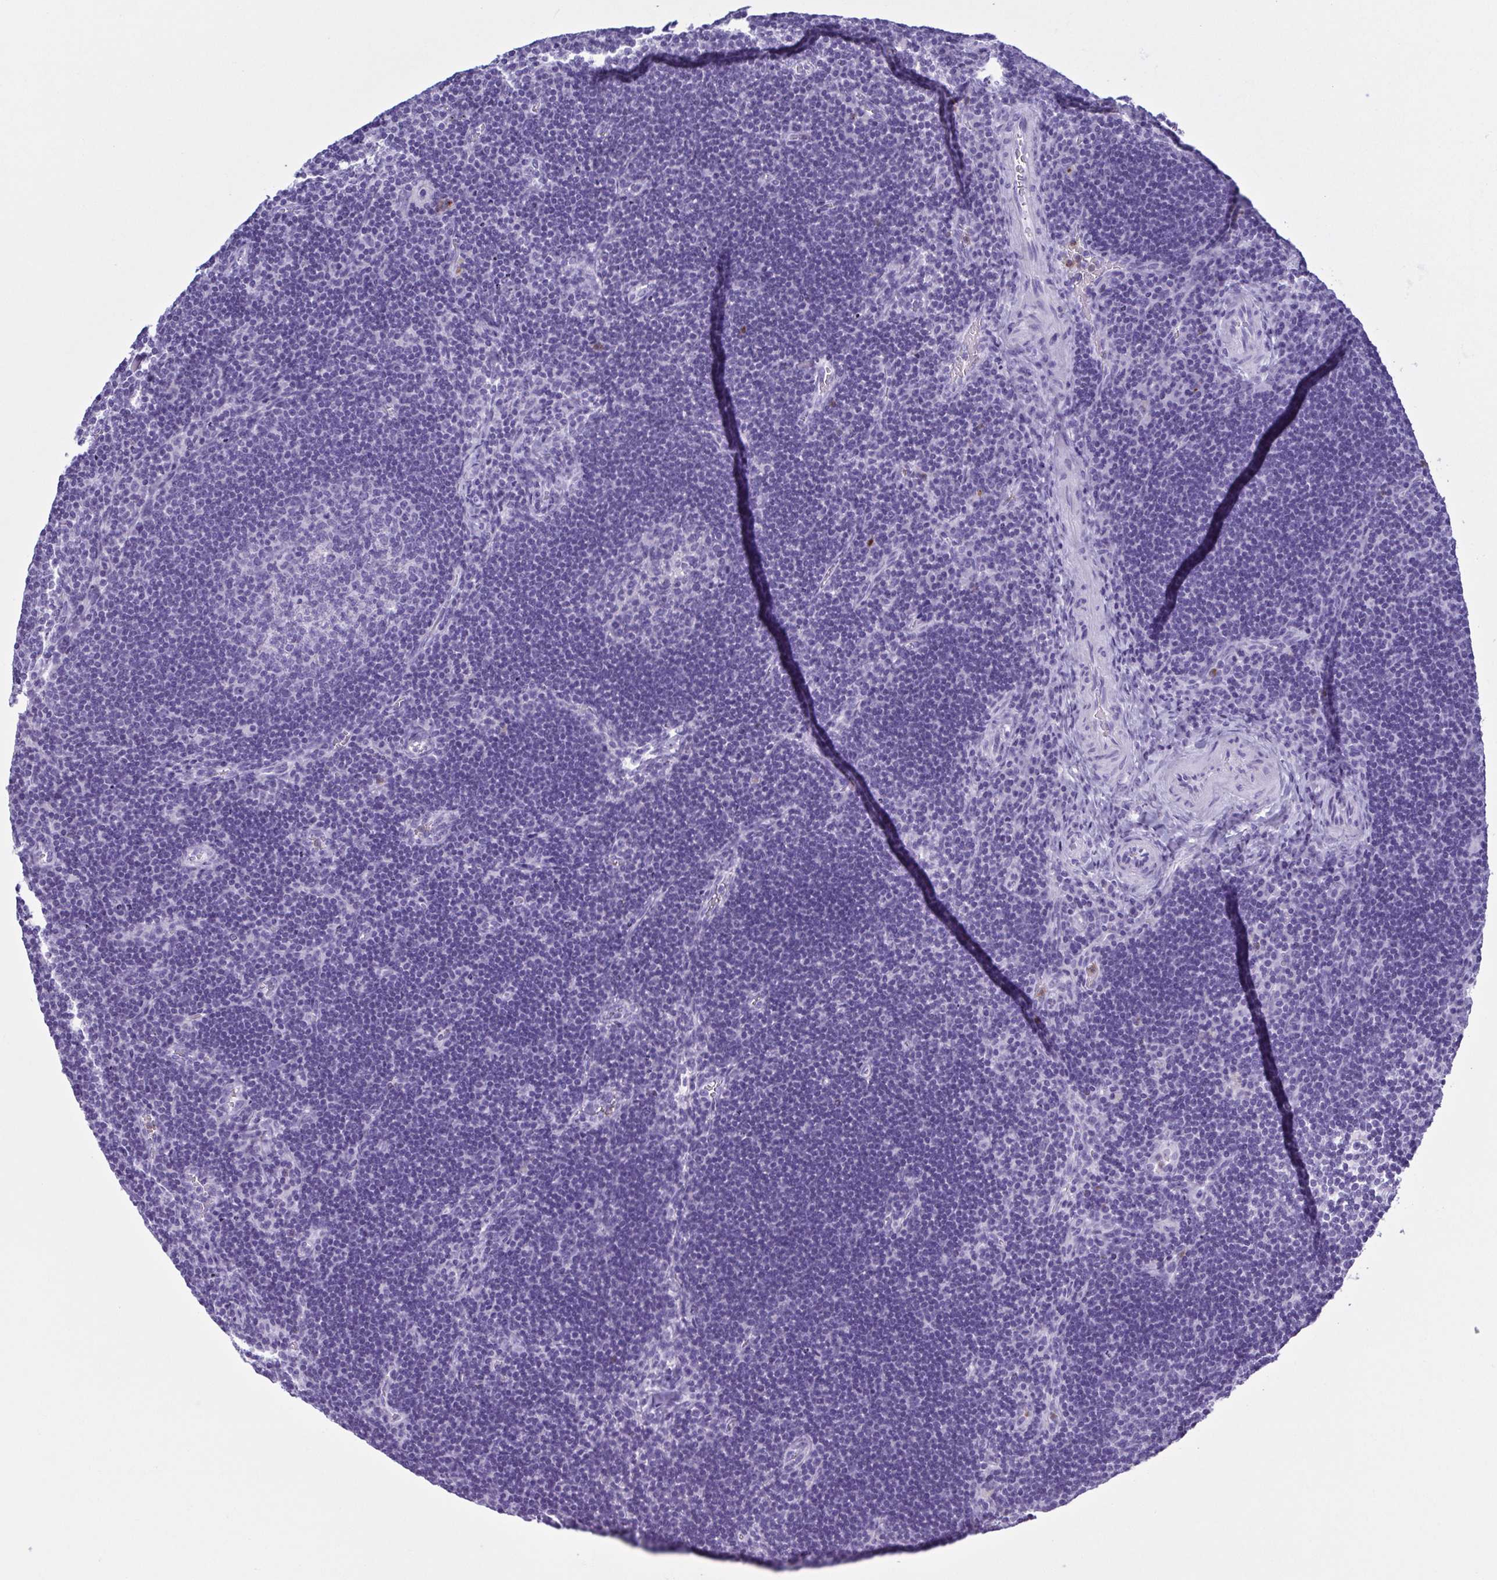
{"staining": {"intensity": "negative", "quantity": "none", "location": "none"}, "tissue": "lymph node", "cell_type": "Germinal center cells", "image_type": "normal", "snomed": [{"axis": "morphology", "description": "Normal tissue, NOS"}, {"axis": "topography", "description": "Lymph node"}], "caption": "Protein analysis of unremarkable lymph node reveals no significant staining in germinal center cells. (Immunohistochemistry, brightfield microscopy, high magnification).", "gene": "LTF", "patient": {"sex": "male", "age": 67}}